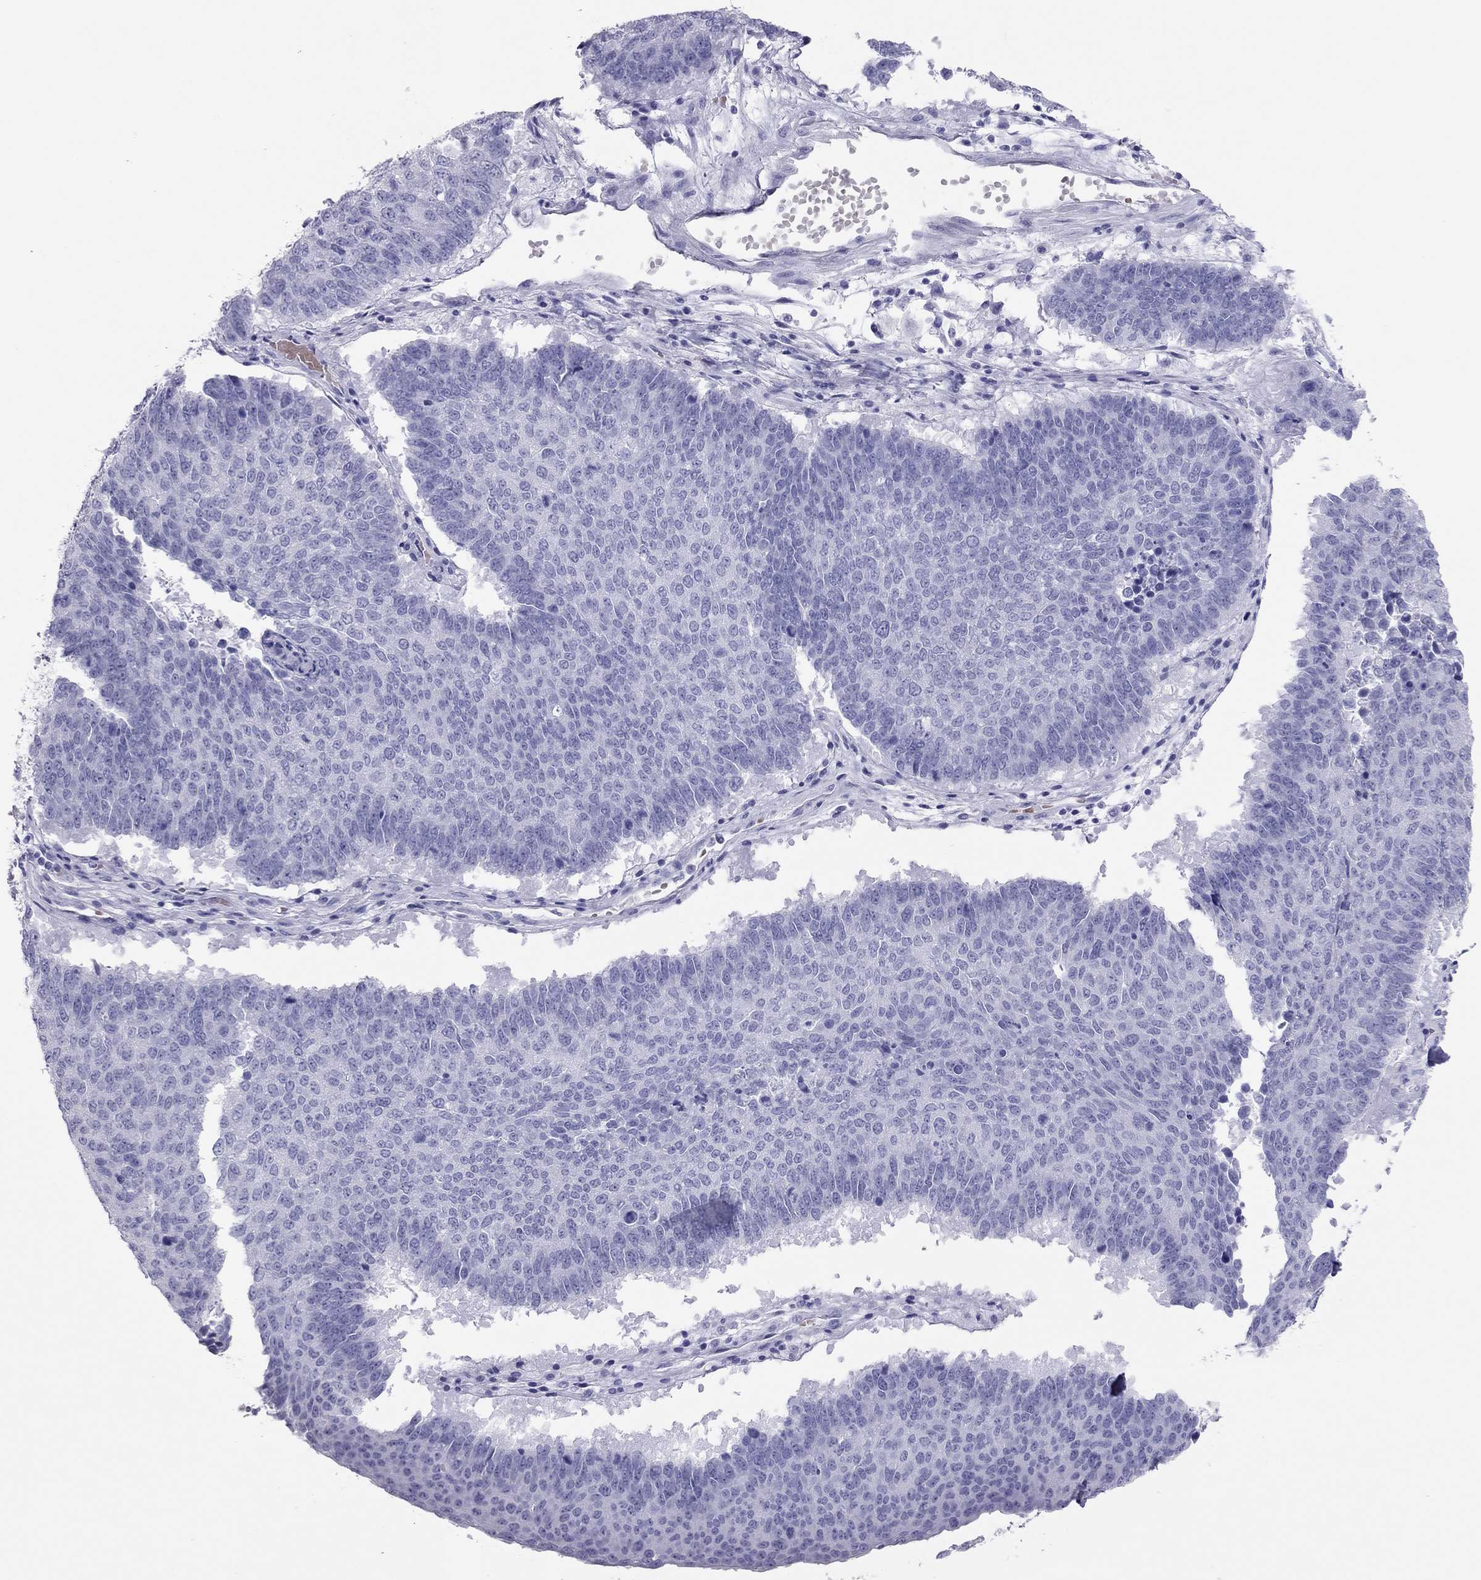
{"staining": {"intensity": "negative", "quantity": "none", "location": "none"}, "tissue": "lung cancer", "cell_type": "Tumor cells", "image_type": "cancer", "snomed": [{"axis": "morphology", "description": "Squamous cell carcinoma, NOS"}, {"axis": "topography", "description": "Lung"}], "caption": "Tumor cells are negative for protein expression in human squamous cell carcinoma (lung).", "gene": "TSHB", "patient": {"sex": "male", "age": 73}}